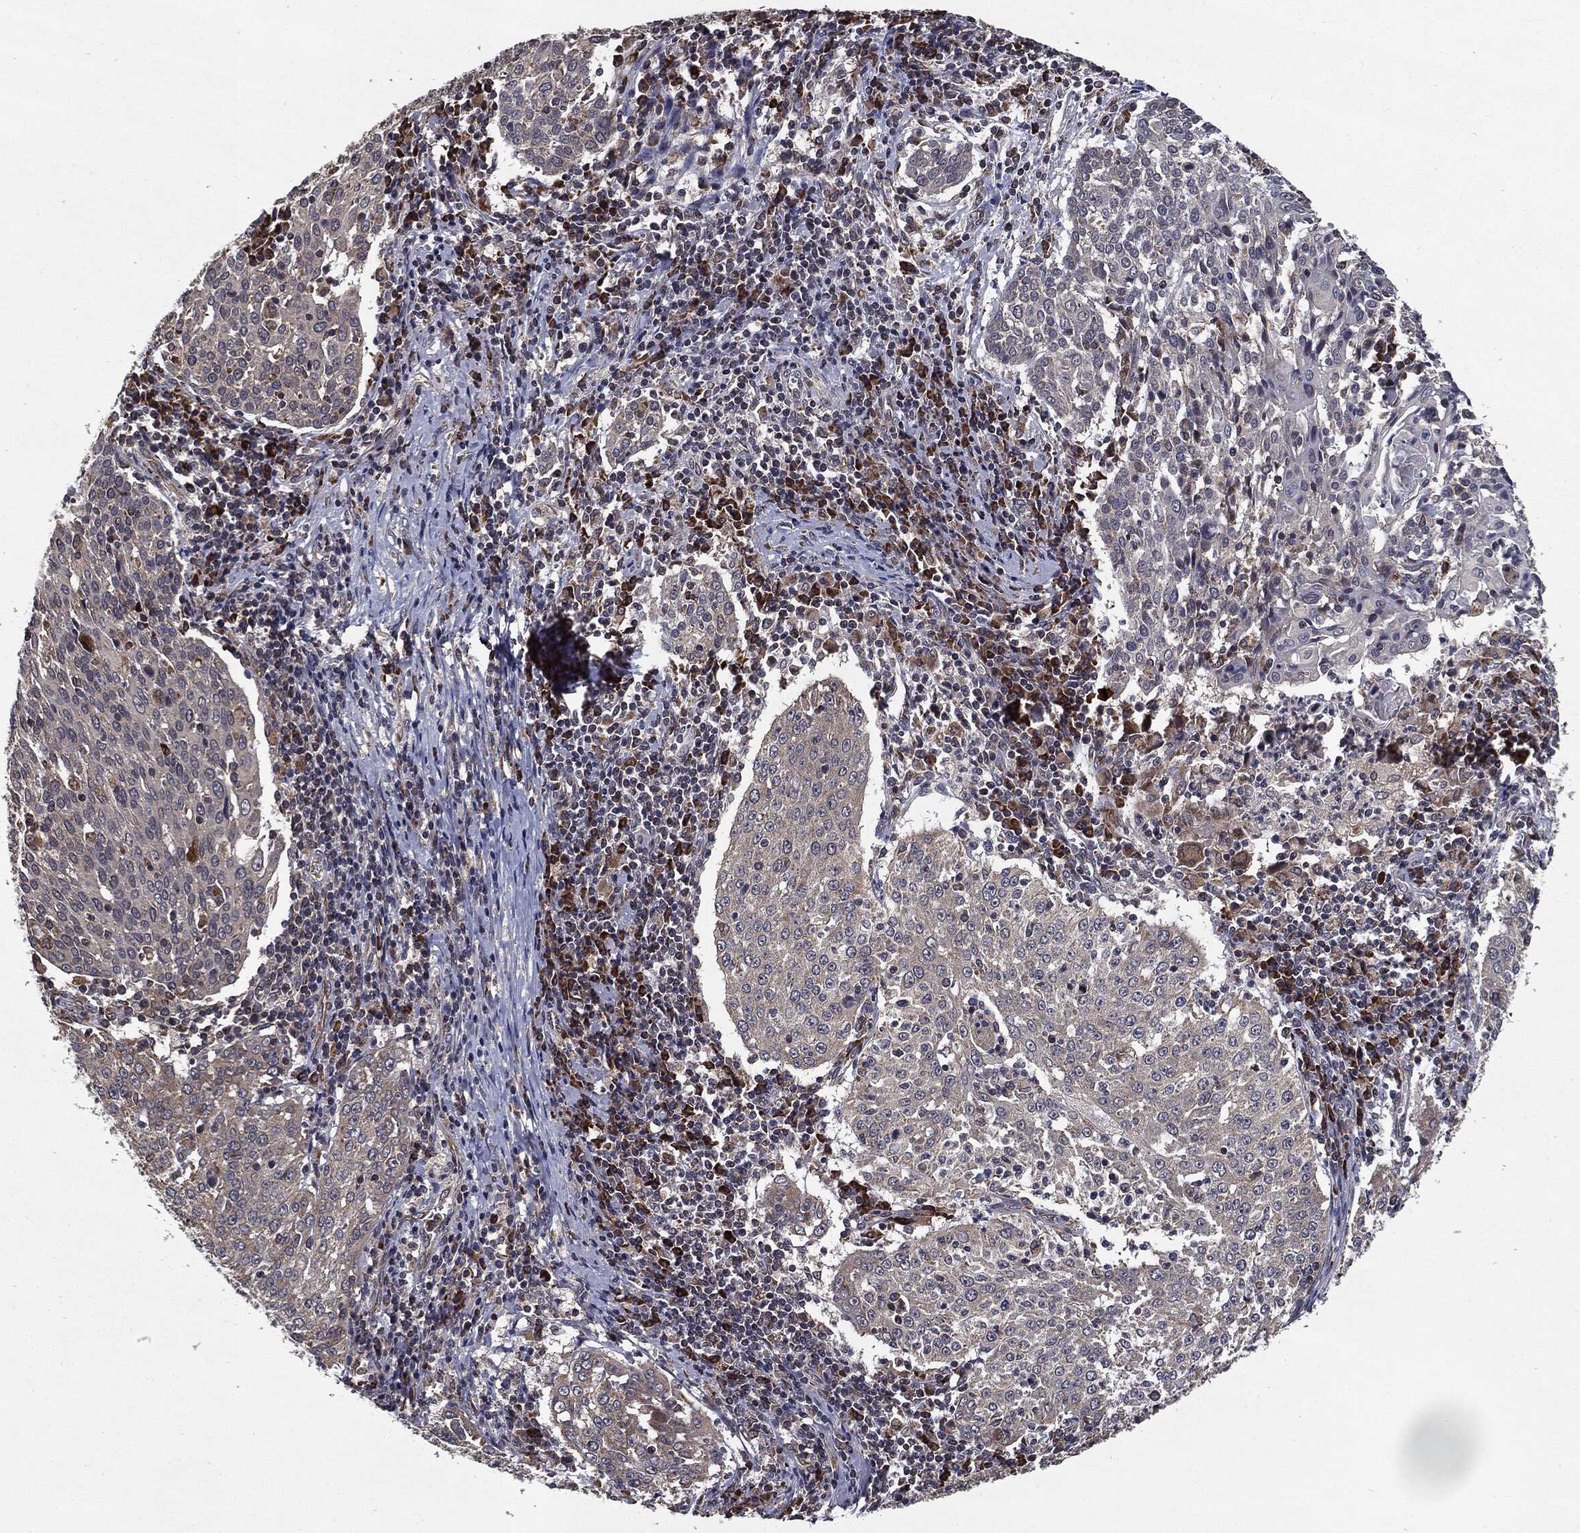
{"staining": {"intensity": "negative", "quantity": "none", "location": "none"}, "tissue": "cervical cancer", "cell_type": "Tumor cells", "image_type": "cancer", "snomed": [{"axis": "morphology", "description": "Squamous cell carcinoma, NOS"}, {"axis": "topography", "description": "Cervix"}], "caption": "The IHC photomicrograph has no significant positivity in tumor cells of squamous cell carcinoma (cervical) tissue.", "gene": "HDAC5", "patient": {"sex": "female", "age": 41}}